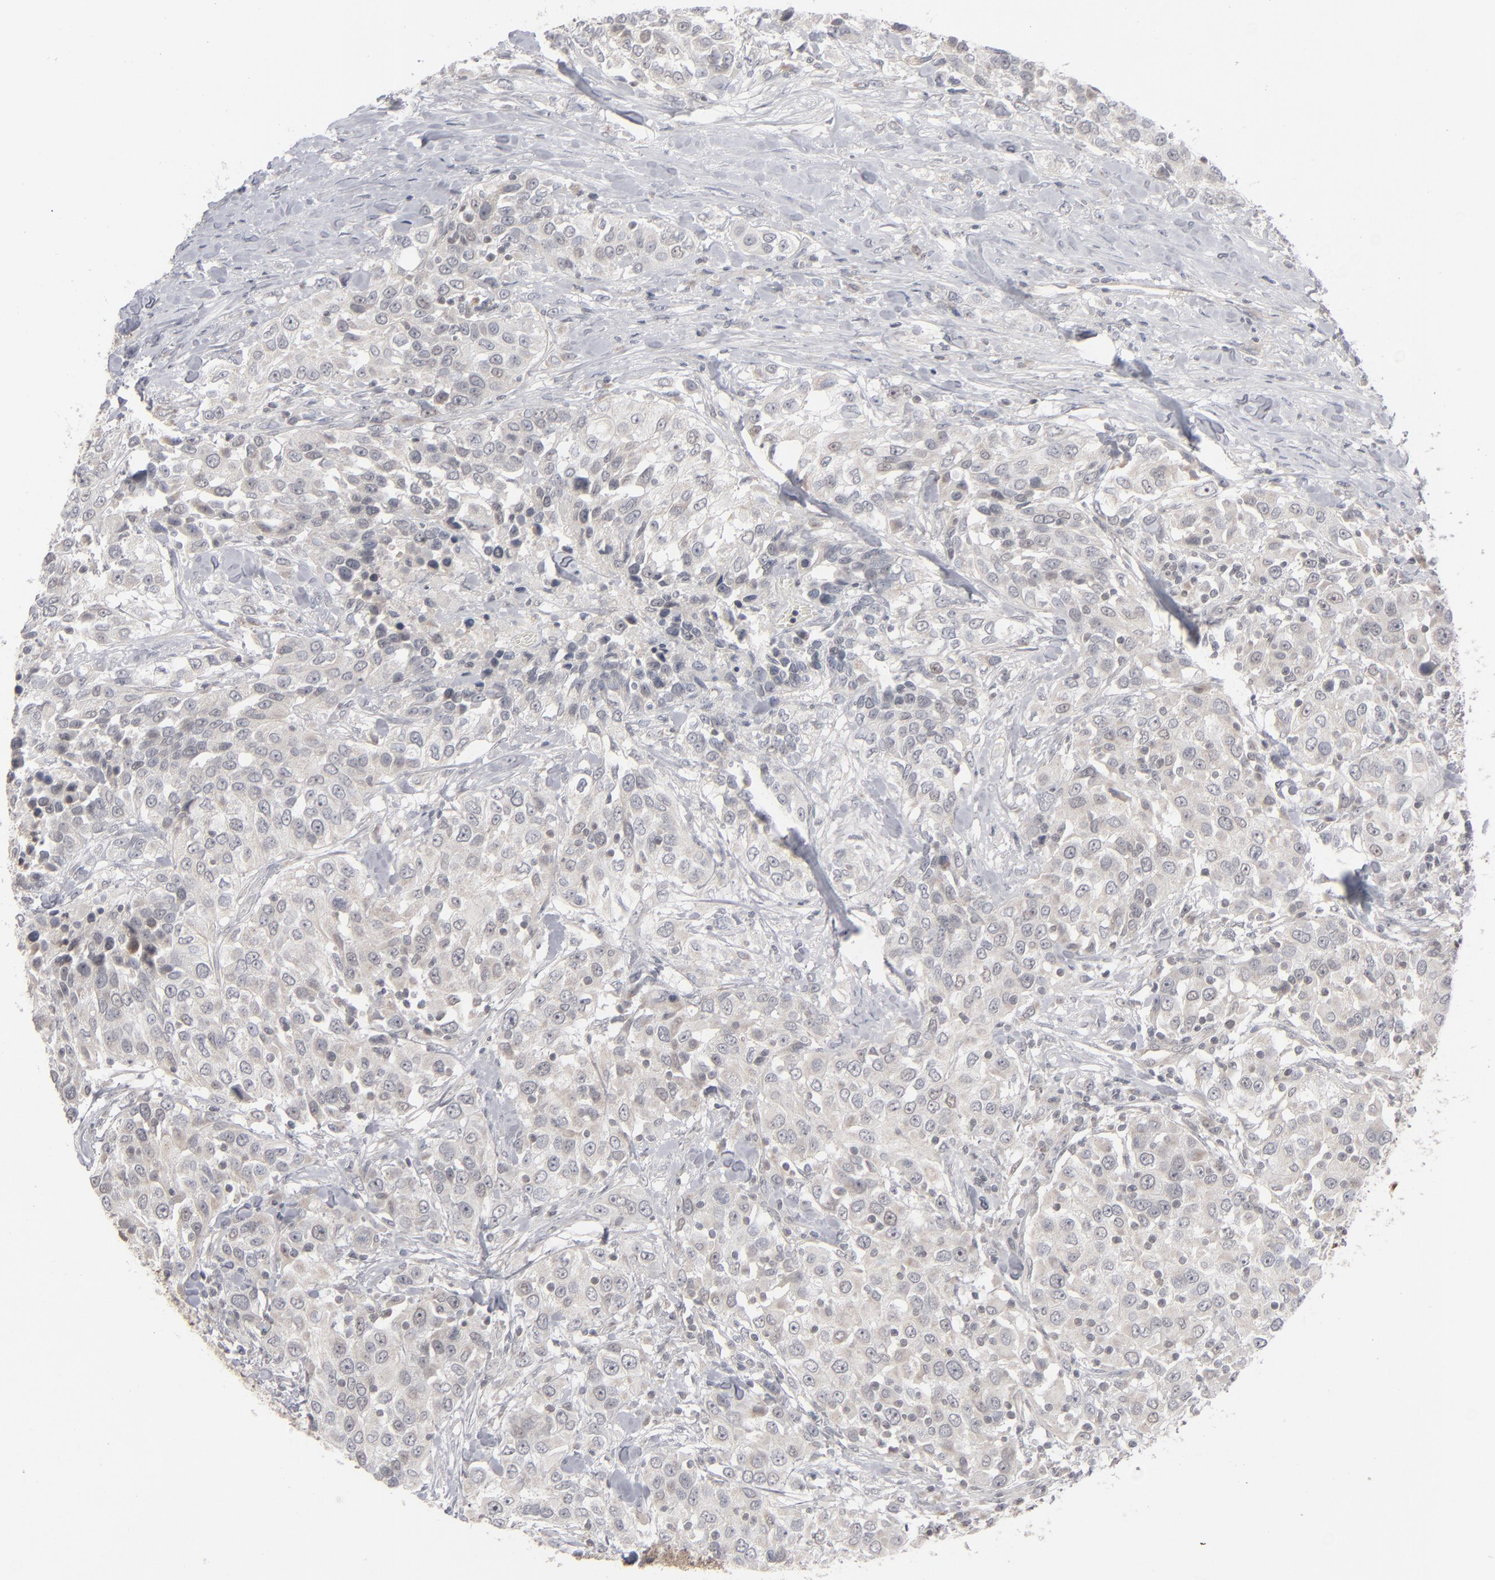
{"staining": {"intensity": "strong", "quantity": ">75%", "location": "cytoplasmic/membranous,nuclear"}, "tissue": "urothelial cancer", "cell_type": "Tumor cells", "image_type": "cancer", "snomed": [{"axis": "morphology", "description": "Urothelial carcinoma, High grade"}, {"axis": "topography", "description": "Urinary bladder"}], "caption": "This photomicrograph shows urothelial cancer stained with immunohistochemistry (IHC) to label a protein in brown. The cytoplasmic/membranous and nuclear of tumor cells show strong positivity for the protein. Nuclei are counter-stained blue.", "gene": "POF1B", "patient": {"sex": "female", "age": 80}}